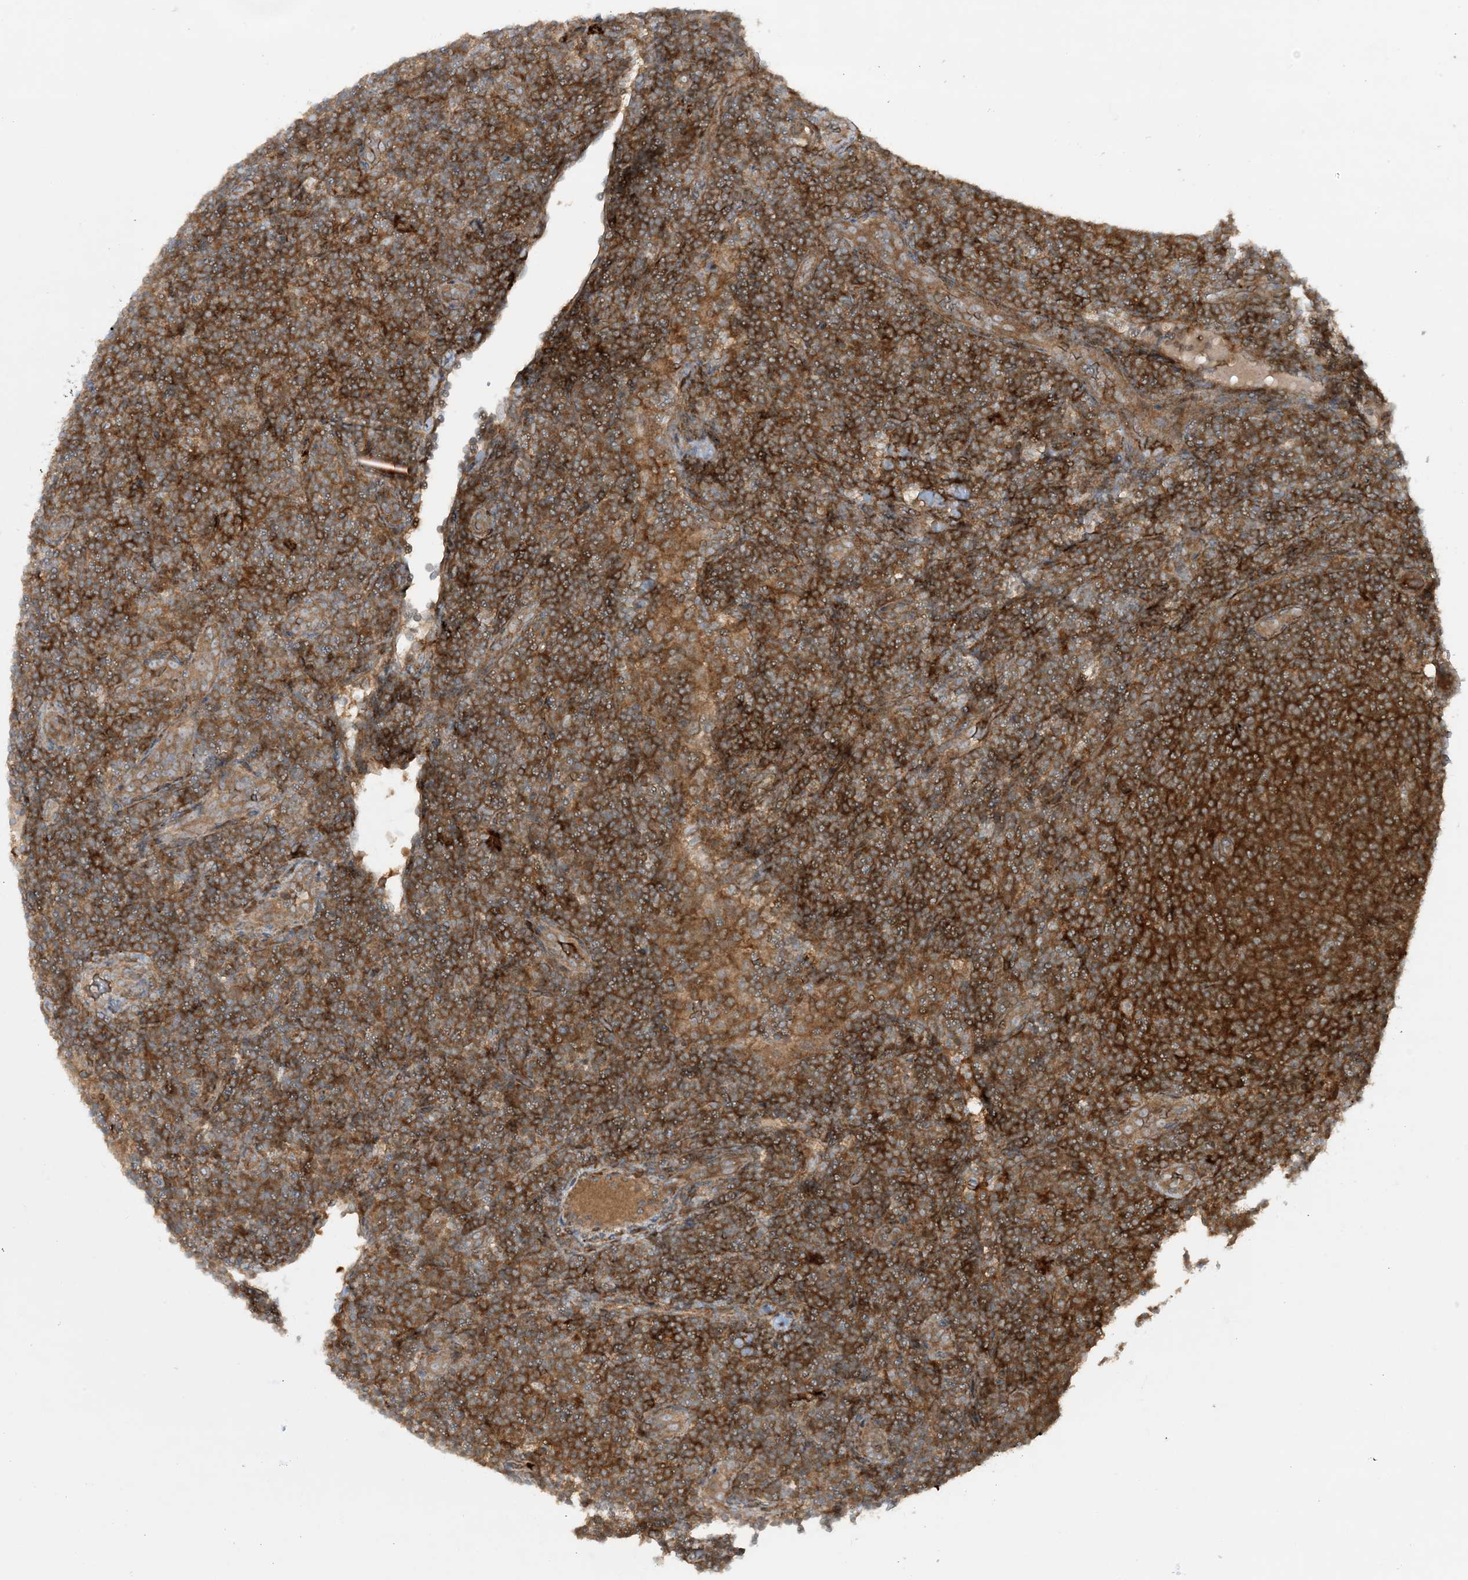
{"staining": {"intensity": "strong", "quantity": ">75%", "location": "cytoplasmic/membranous"}, "tissue": "lymphoma", "cell_type": "Tumor cells", "image_type": "cancer", "snomed": [{"axis": "morphology", "description": "Malignant lymphoma, non-Hodgkin's type, Low grade"}, {"axis": "topography", "description": "Lymph node"}], "caption": "Strong cytoplasmic/membranous protein positivity is seen in approximately >75% of tumor cells in lymphoma.", "gene": "STAM2", "patient": {"sex": "male", "age": 66}}